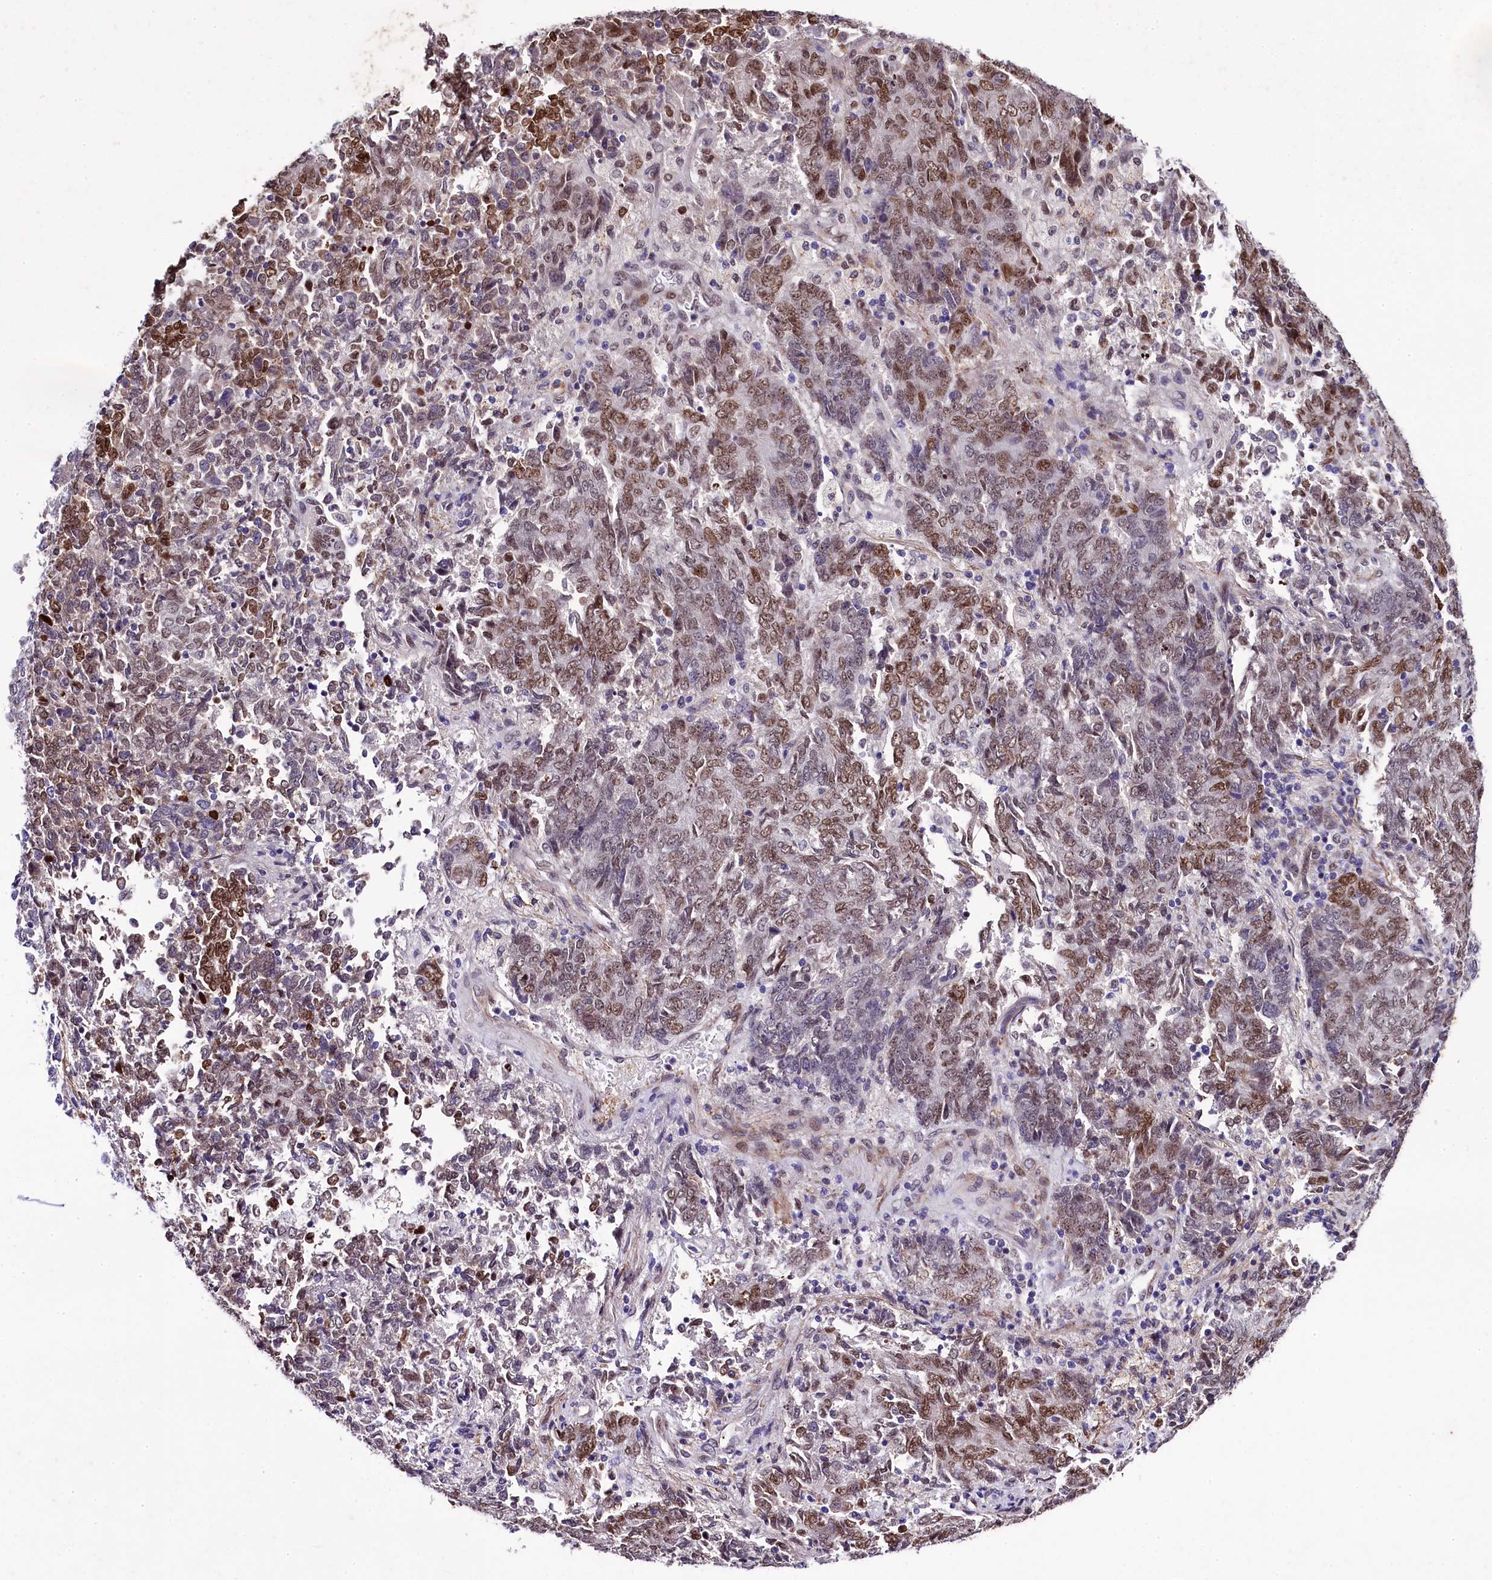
{"staining": {"intensity": "moderate", "quantity": ">75%", "location": "nuclear"}, "tissue": "endometrial cancer", "cell_type": "Tumor cells", "image_type": "cancer", "snomed": [{"axis": "morphology", "description": "Adenocarcinoma, NOS"}, {"axis": "topography", "description": "Endometrium"}], "caption": "Adenocarcinoma (endometrial) was stained to show a protein in brown. There is medium levels of moderate nuclear expression in about >75% of tumor cells. (Stains: DAB (3,3'-diaminobenzidine) in brown, nuclei in blue, Microscopy: brightfield microscopy at high magnification).", "gene": "SAMD10", "patient": {"sex": "female", "age": 80}}